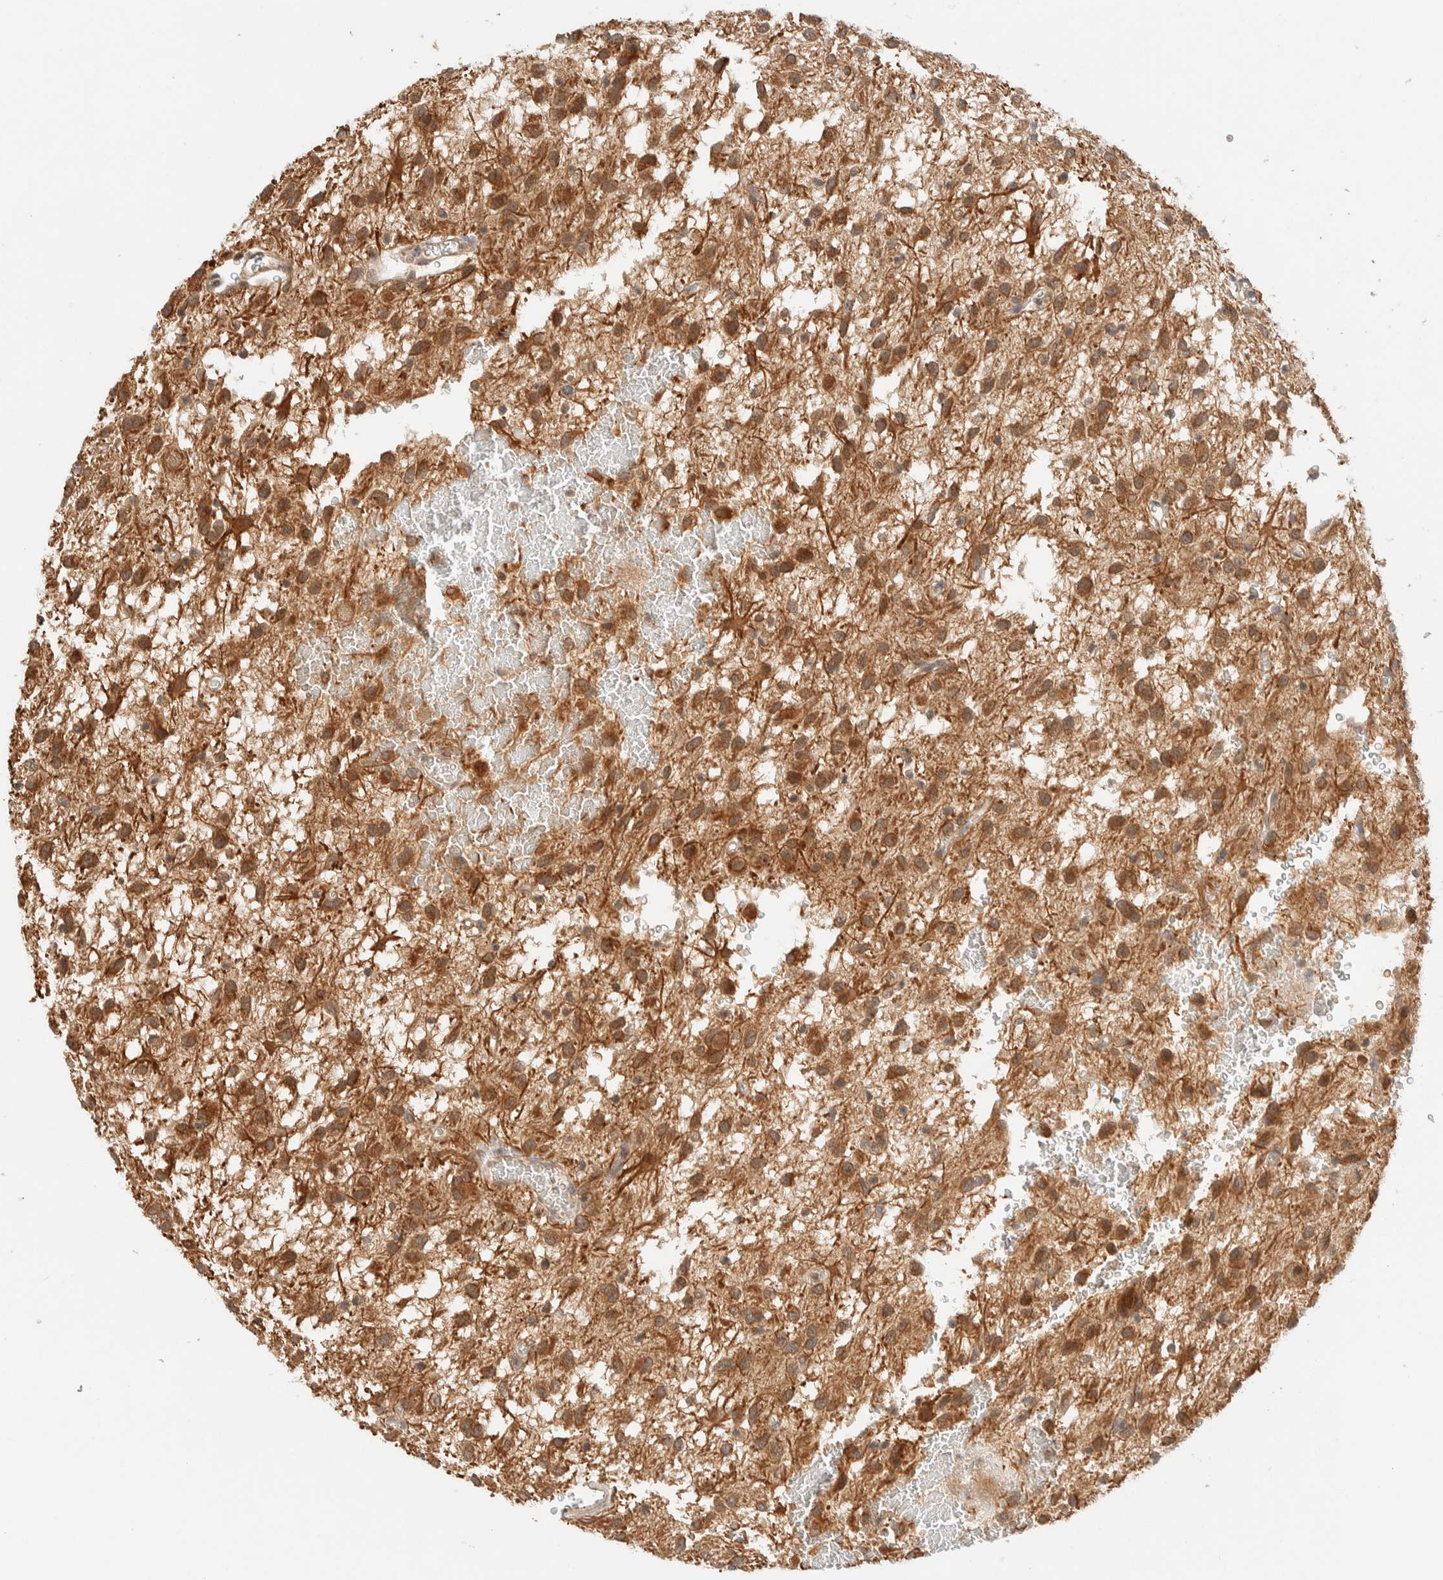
{"staining": {"intensity": "moderate", "quantity": ">75%", "location": "cytoplasmic/membranous"}, "tissue": "glioma", "cell_type": "Tumor cells", "image_type": "cancer", "snomed": [{"axis": "morphology", "description": "Glioma, malignant, Low grade"}, {"axis": "topography", "description": "Brain"}], "caption": "Tumor cells display medium levels of moderate cytoplasmic/membranous staining in approximately >75% of cells in glioma.", "gene": "C8orf76", "patient": {"sex": "male", "age": 77}}